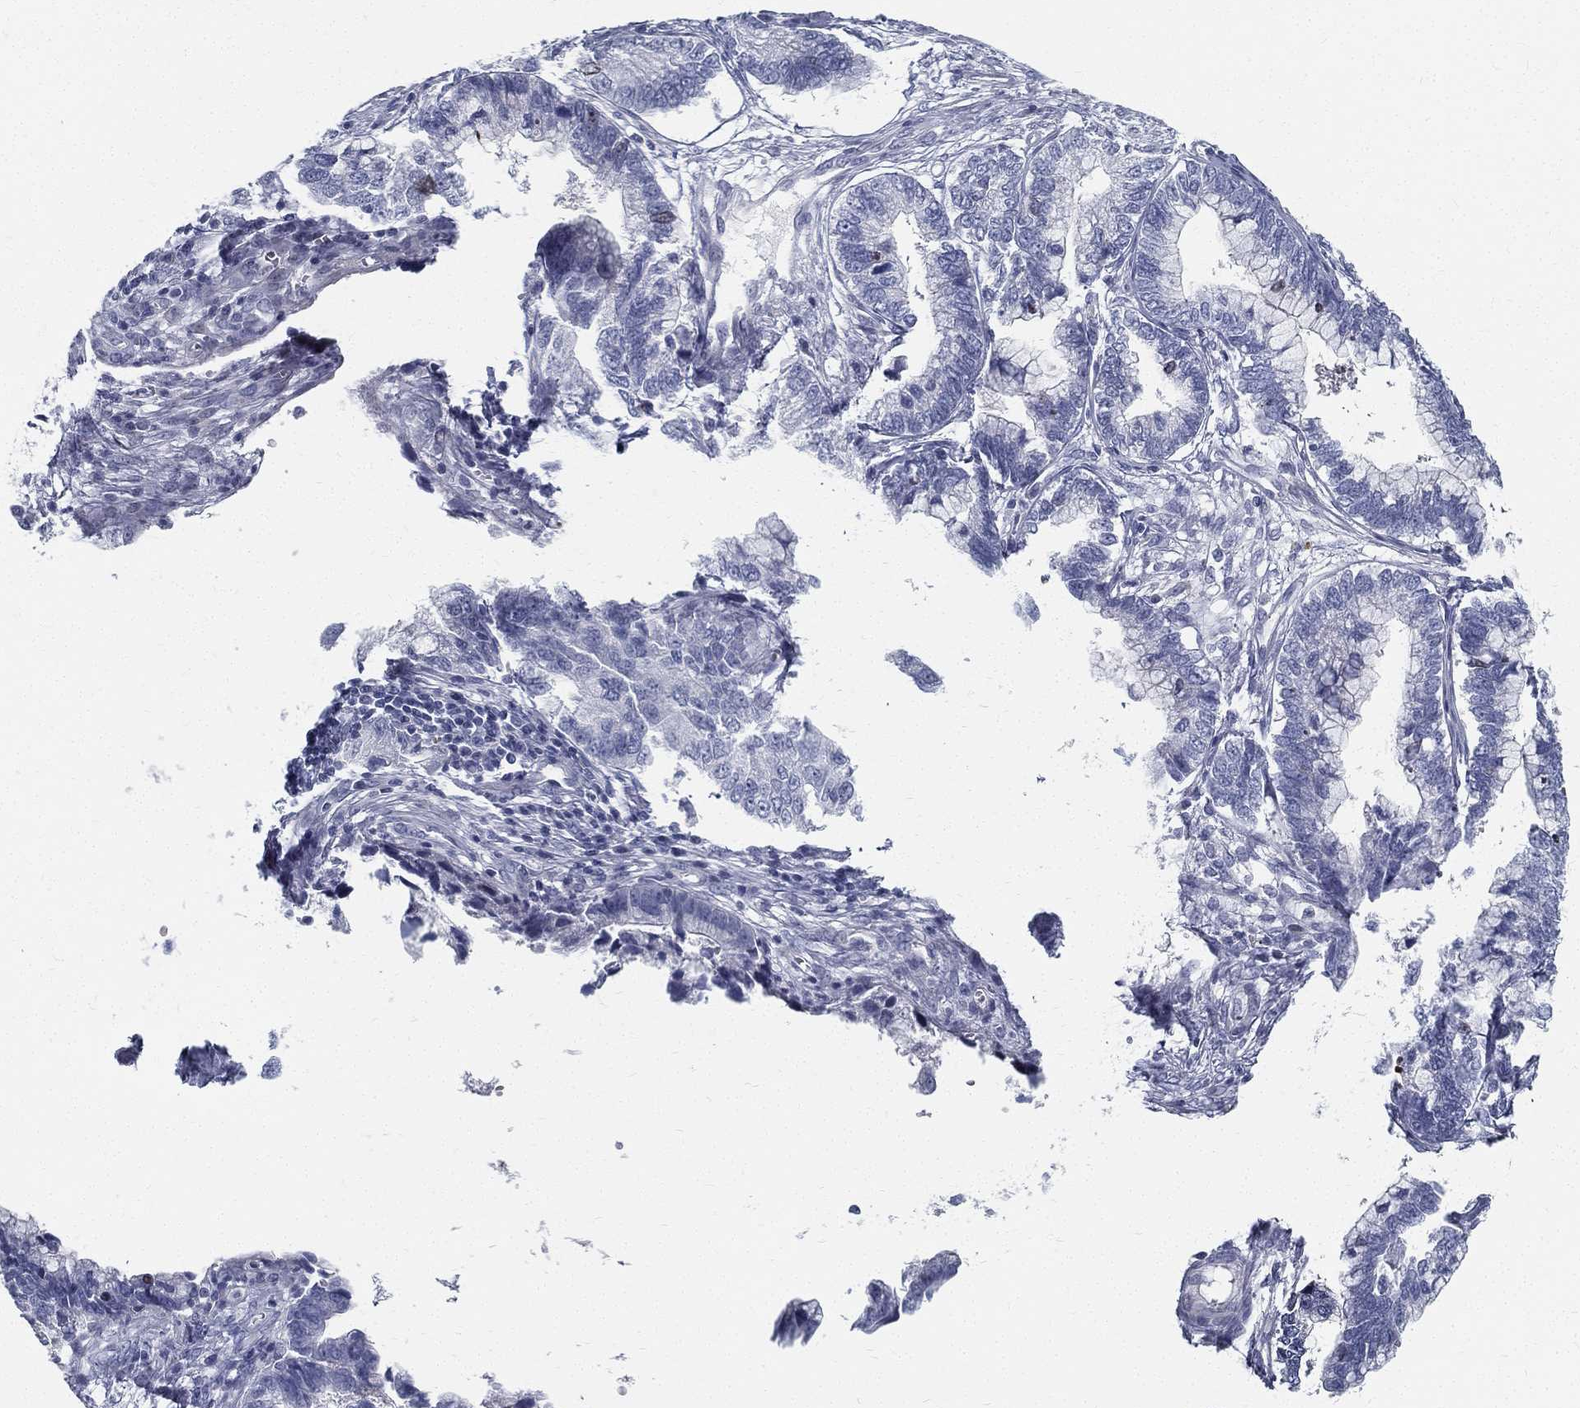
{"staining": {"intensity": "negative", "quantity": "none", "location": "none"}, "tissue": "cervical cancer", "cell_type": "Tumor cells", "image_type": "cancer", "snomed": [{"axis": "morphology", "description": "Adenocarcinoma, NOS"}, {"axis": "topography", "description": "Cervix"}], "caption": "An immunohistochemistry image of cervical cancer (adenocarcinoma) is shown. There is no staining in tumor cells of cervical cancer (adenocarcinoma).", "gene": "SPPL2C", "patient": {"sex": "female", "age": 44}}